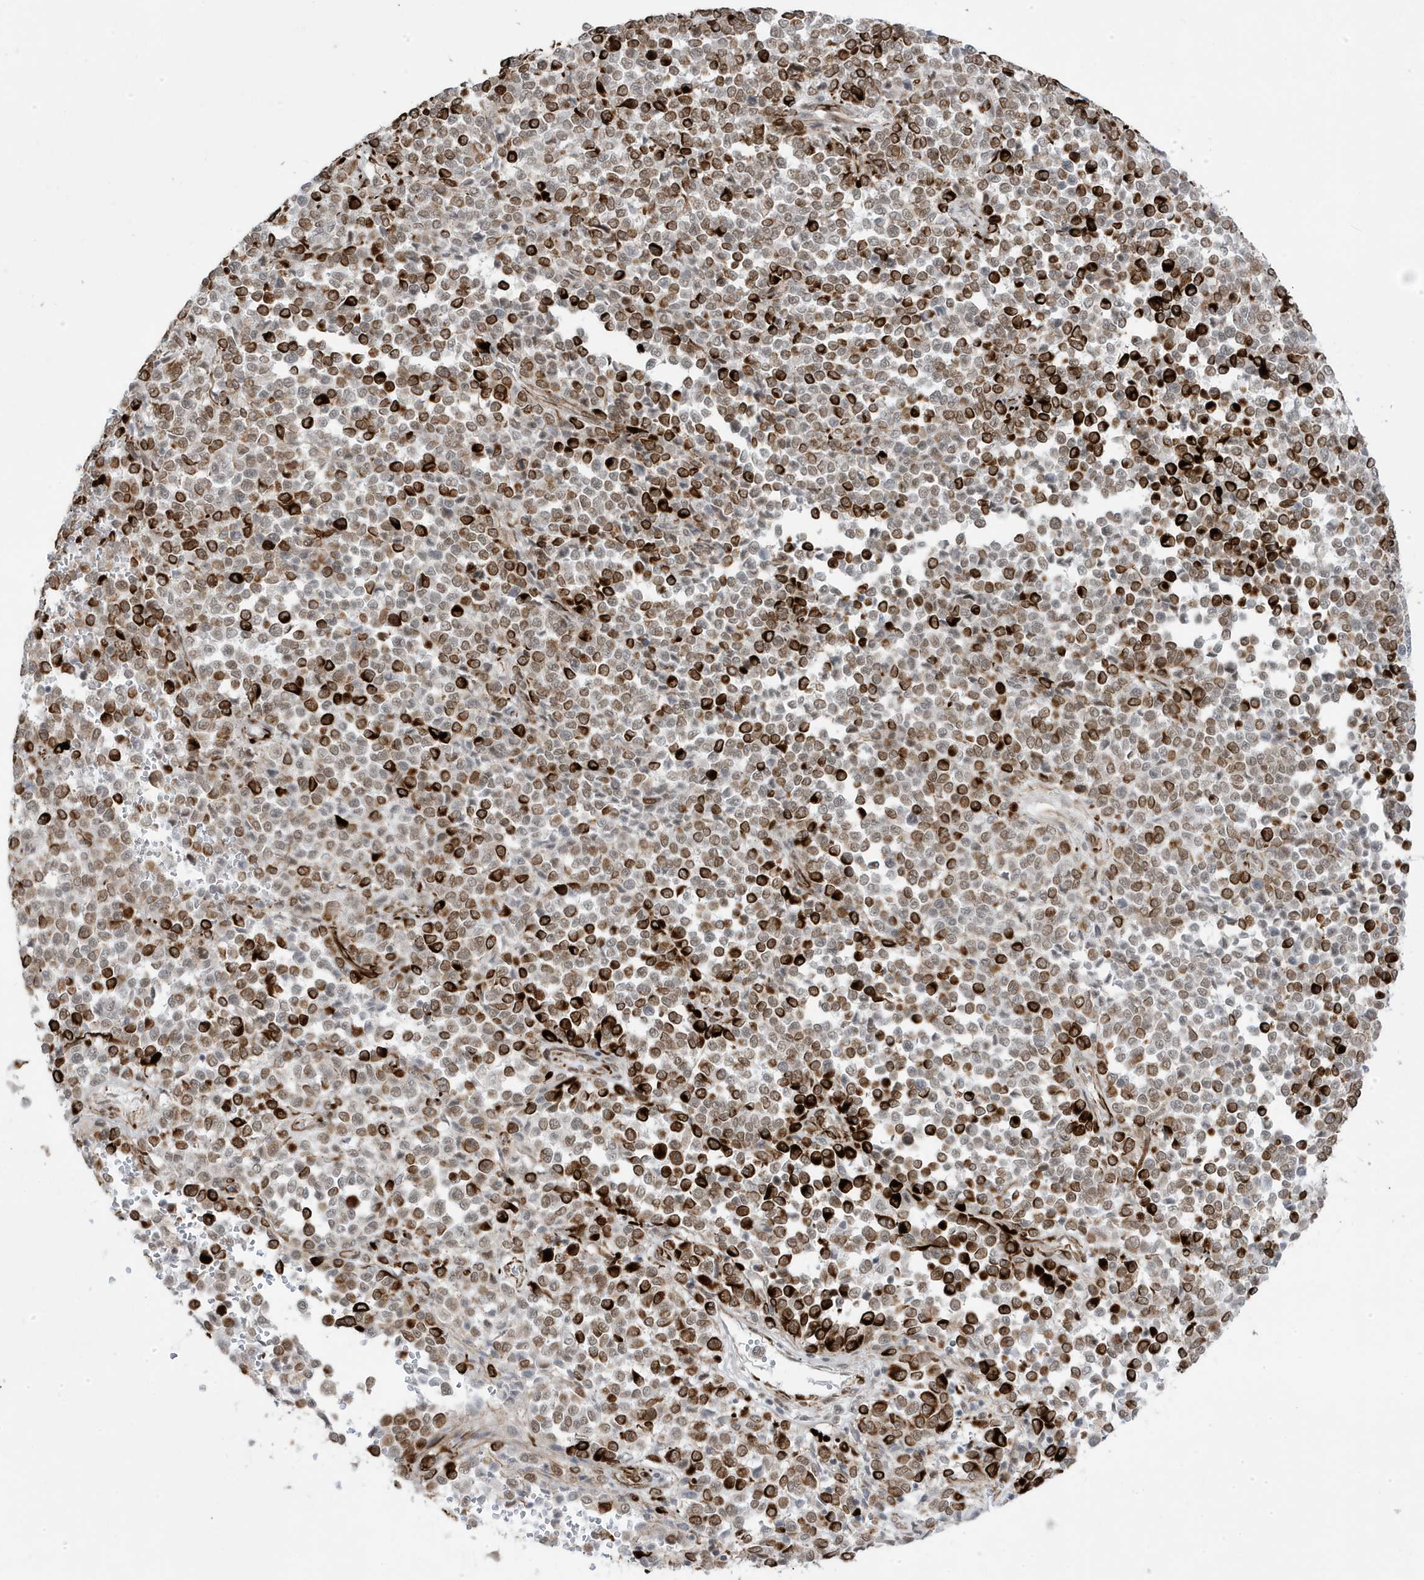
{"staining": {"intensity": "strong", "quantity": "25%-75%", "location": "cytoplasmic/membranous"}, "tissue": "melanoma", "cell_type": "Tumor cells", "image_type": "cancer", "snomed": [{"axis": "morphology", "description": "Malignant melanoma, Metastatic site"}, {"axis": "topography", "description": "Pancreas"}], "caption": "About 25%-75% of tumor cells in human malignant melanoma (metastatic site) demonstrate strong cytoplasmic/membranous protein staining as visualized by brown immunohistochemical staining.", "gene": "ADAMTSL3", "patient": {"sex": "female", "age": 30}}